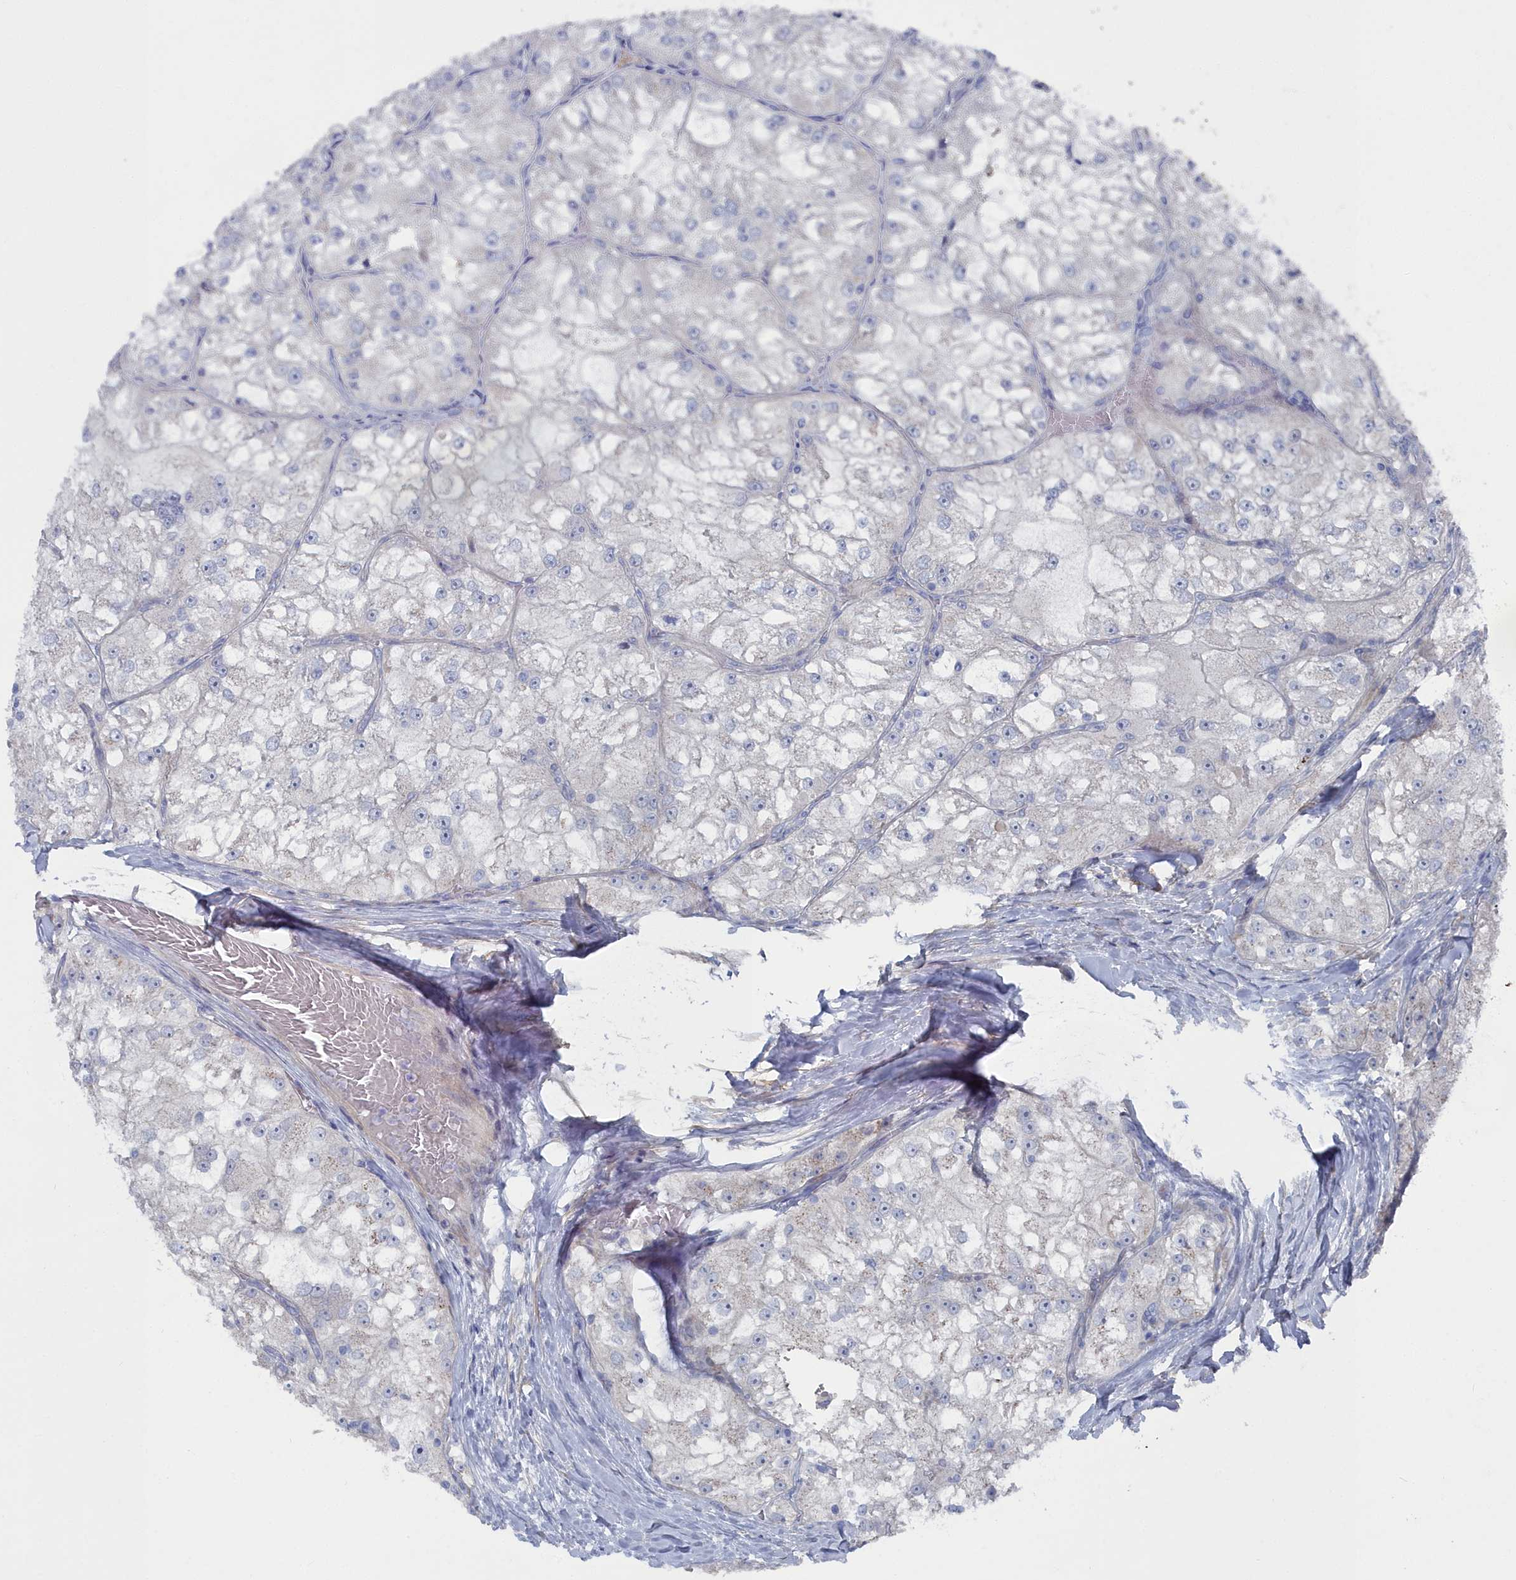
{"staining": {"intensity": "negative", "quantity": "none", "location": "none"}, "tissue": "renal cancer", "cell_type": "Tumor cells", "image_type": "cancer", "snomed": [{"axis": "morphology", "description": "Adenocarcinoma, NOS"}, {"axis": "topography", "description": "Kidney"}], "caption": "Image shows no significant protein expression in tumor cells of renal adenocarcinoma.", "gene": "SHISAL2A", "patient": {"sex": "female", "age": 72}}